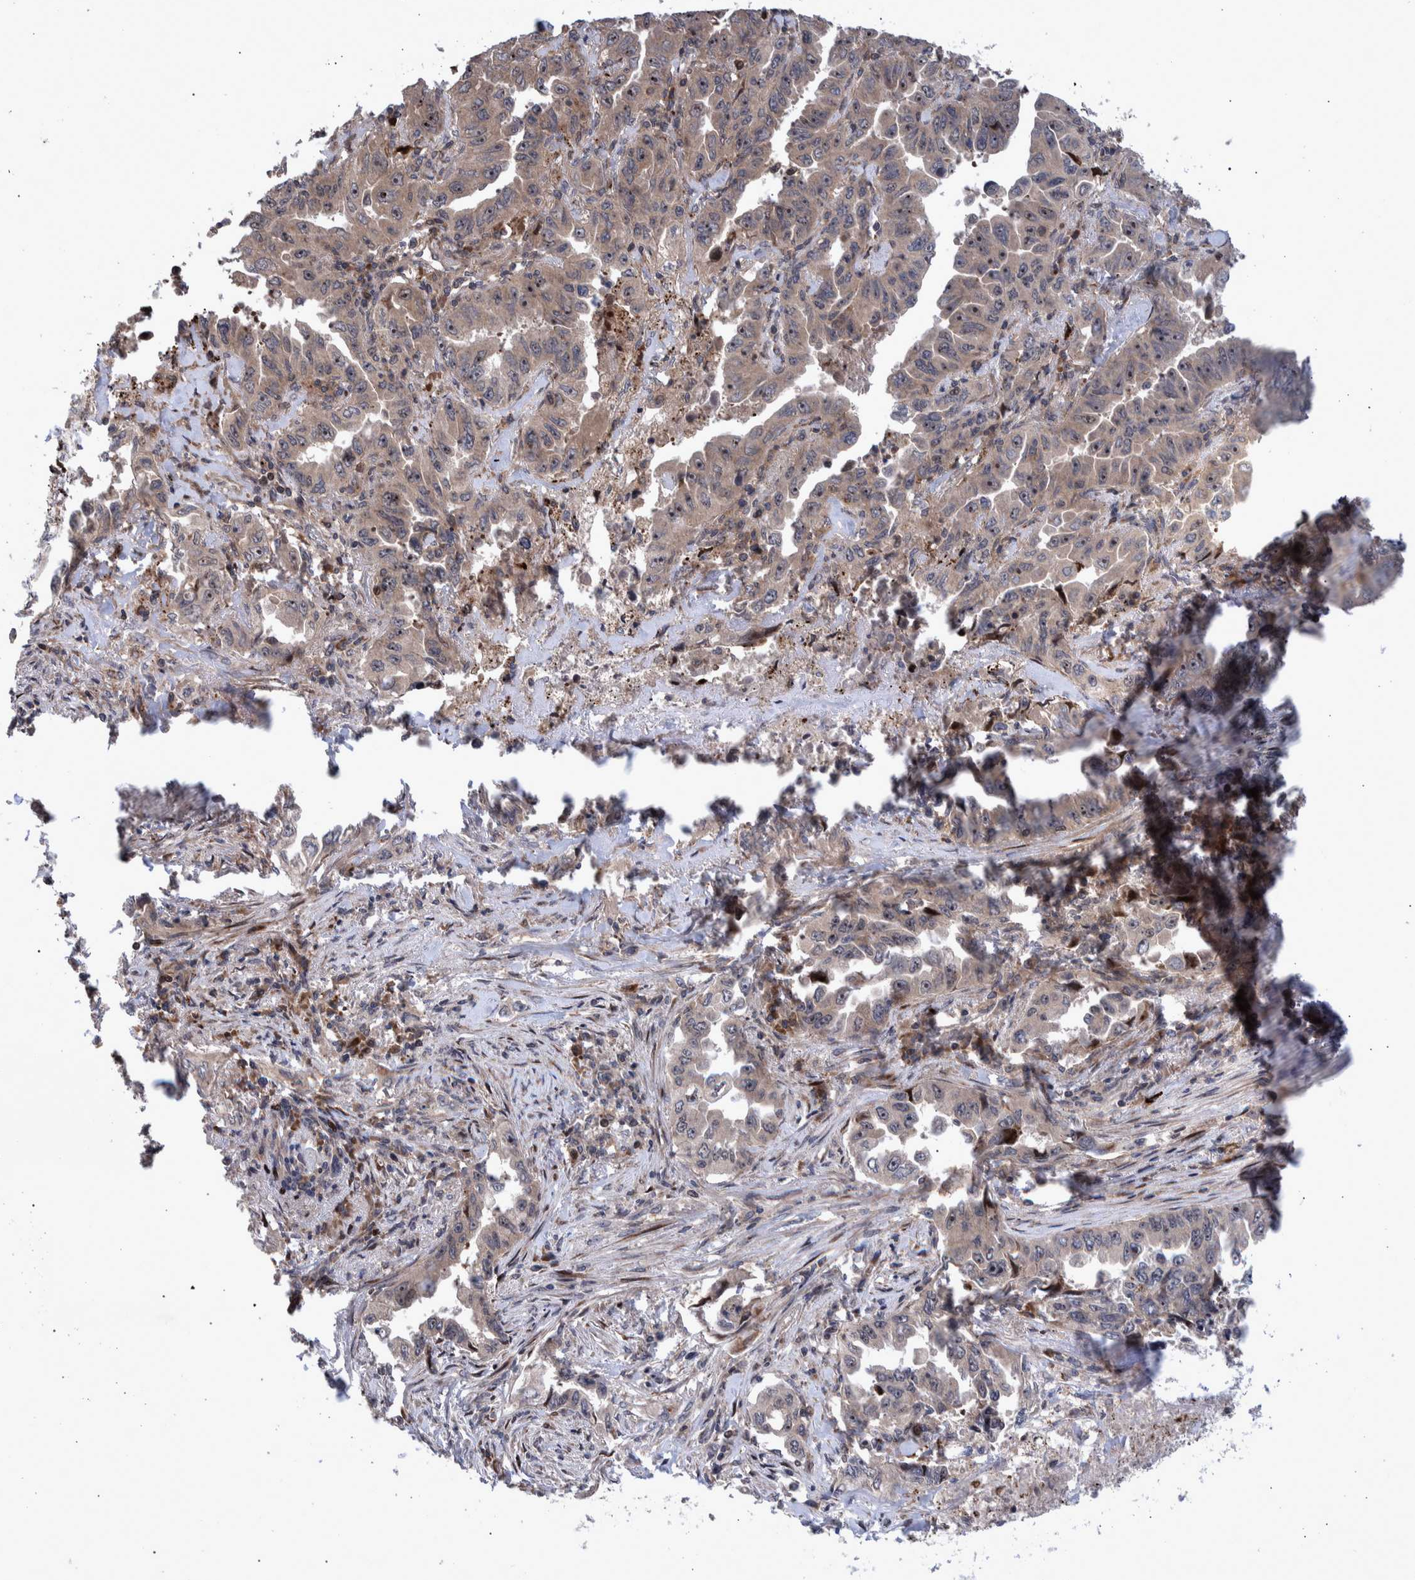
{"staining": {"intensity": "weak", "quantity": "25%-75%", "location": "cytoplasmic/membranous"}, "tissue": "lung cancer", "cell_type": "Tumor cells", "image_type": "cancer", "snomed": [{"axis": "morphology", "description": "Adenocarcinoma, NOS"}, {"axis": "topography", "description": "Lung"}], "caption": "Lung adenocarcinoma stained with DAB (3,3'-diaminobenzidine) immunohistochemistry (IHC) demonstrates low levels of weak cytoplasmic/membranous expression in approximately 25%-75% of tumor cells.", "gene": "SHISA6", "patient": {"sex": "female", "age": 51}}